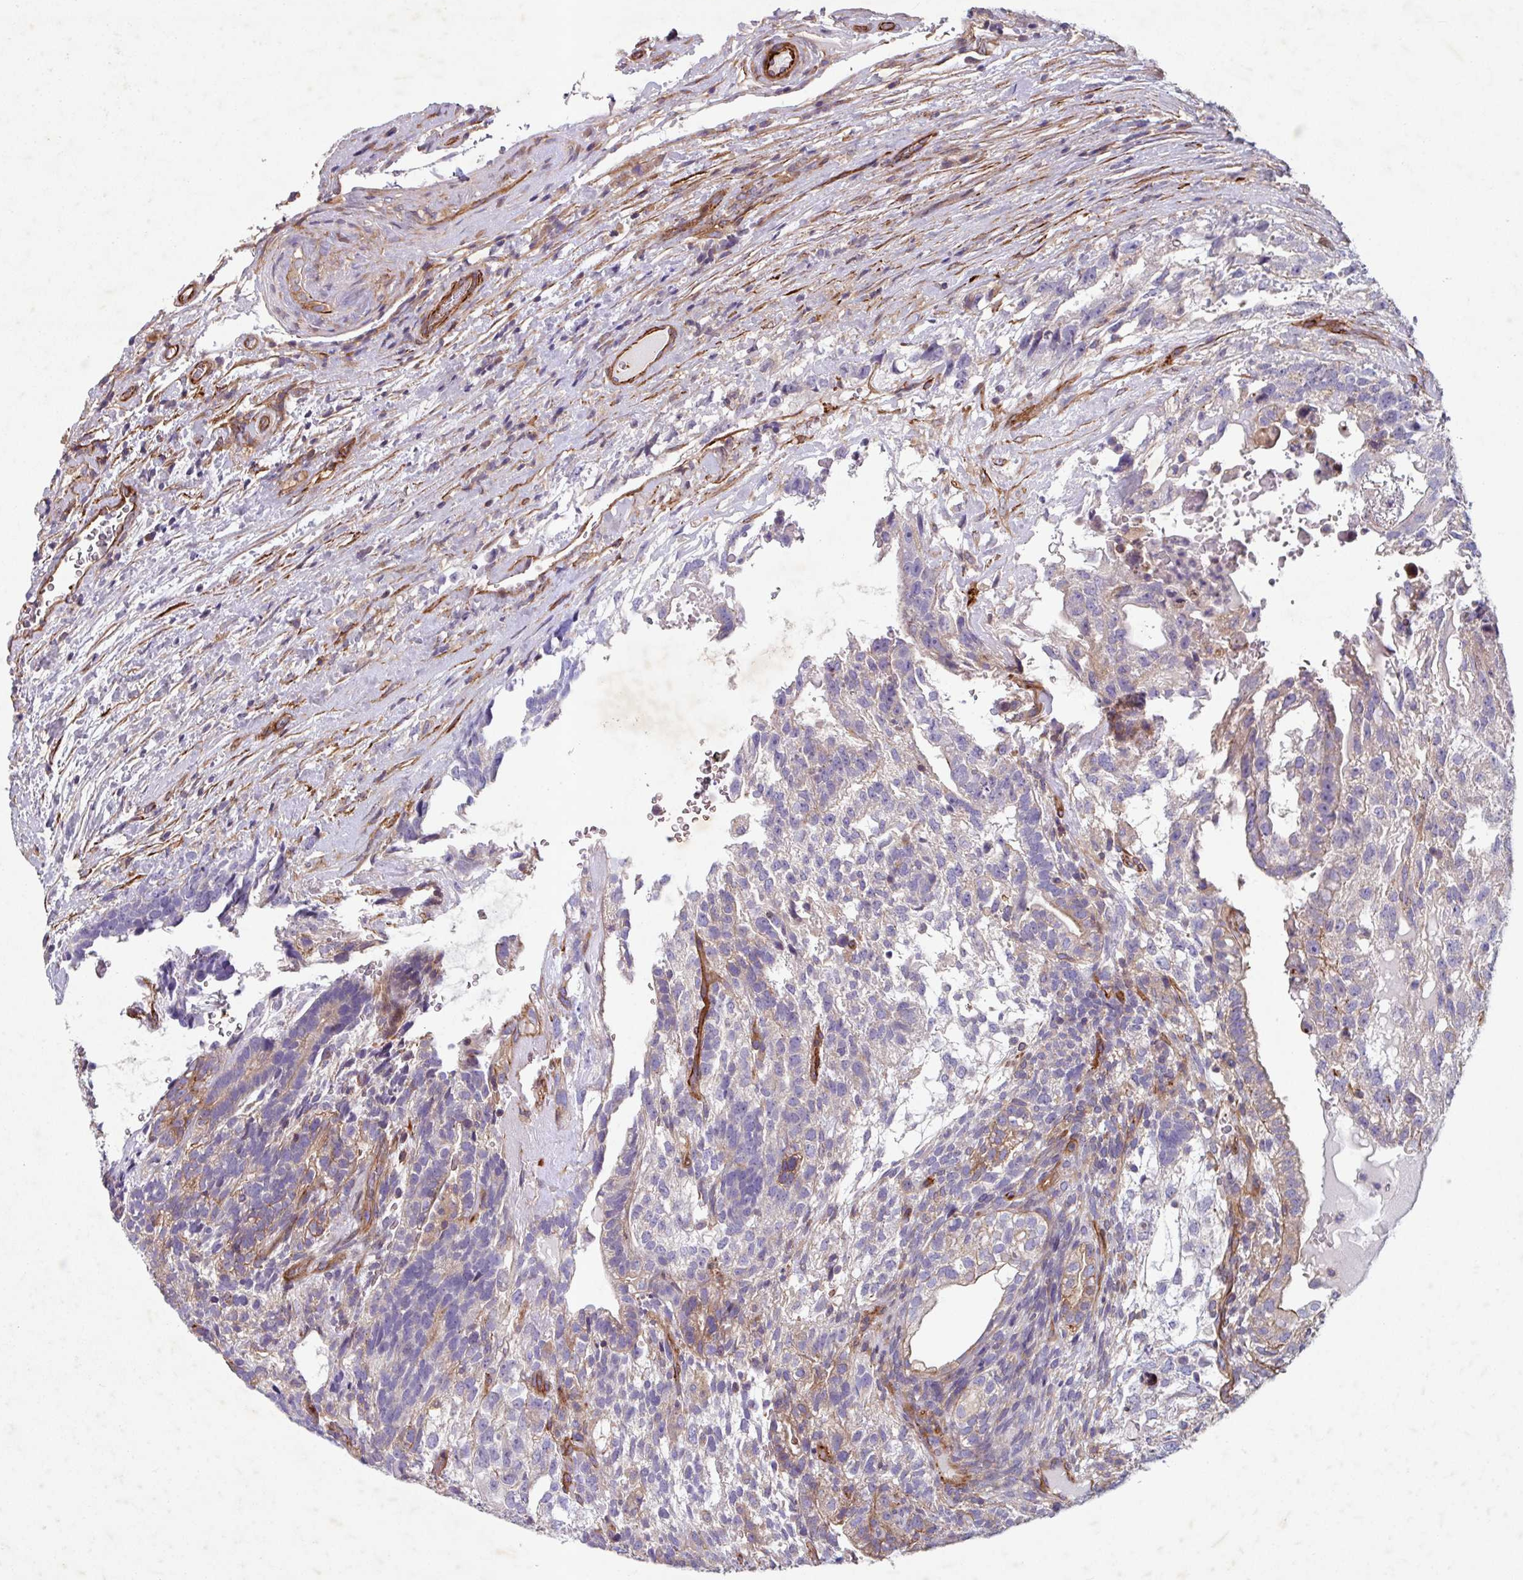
{"staining": {"intensity": "negative", "quantity": "none", "location": "none"}, "tissue": "testis cancer", "cell_type": "Tumor cells", "image_type": "cancer", "snomed": [{"axis": "morphology", "description": "Seminoma, NOS"}, {"axis": "morphology", "description": "Carcinoma, Embryonal, NOS"}, {"axis": "topography", "description": "Testis"}], "caption": "IHC of testis cancer (embryonal carcinoma) displays no positivity in tumor cells.", "gene": "ATP2C2", "patient": {"sex": "male", "age": 41}}